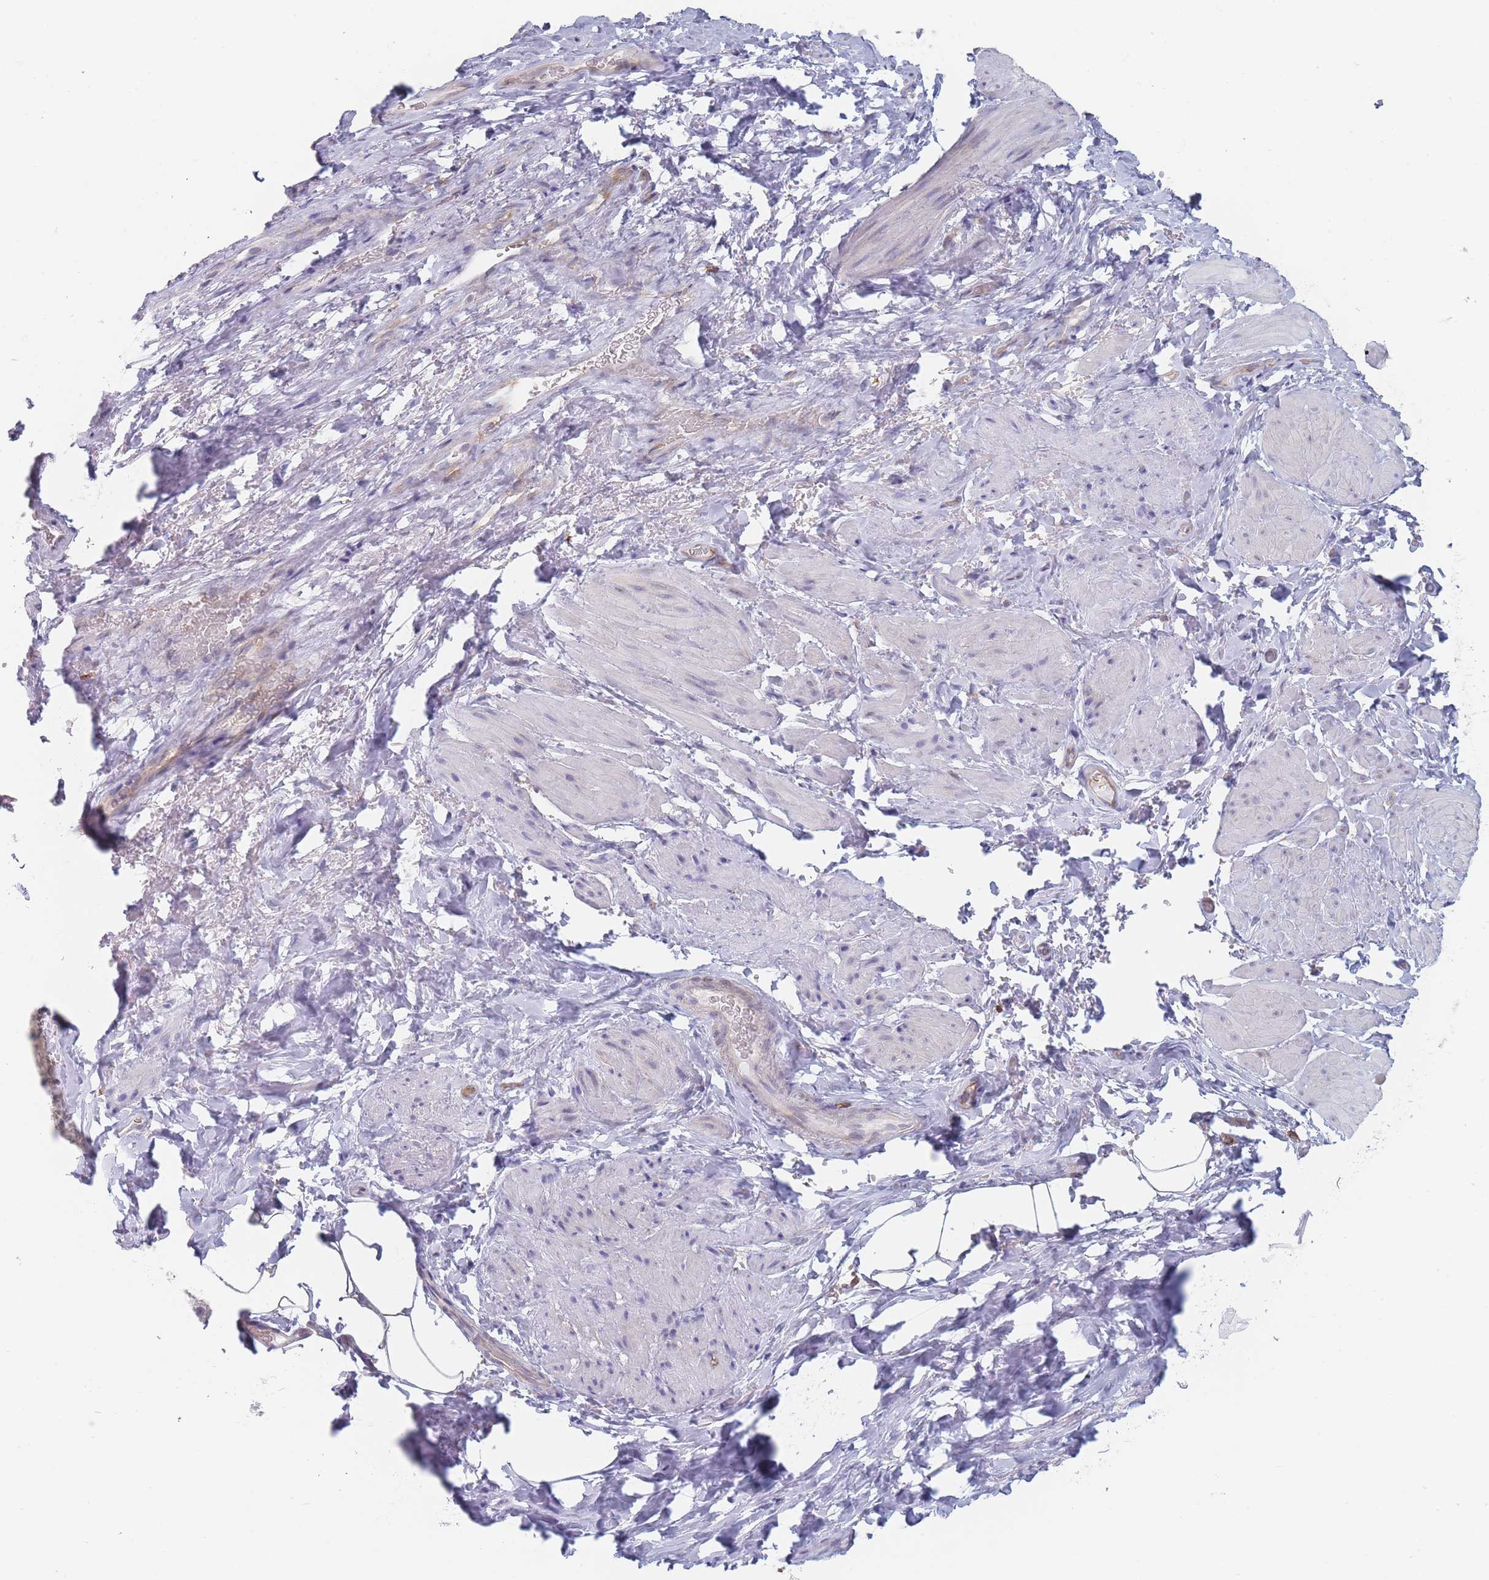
{"staining": {"intensity": "weak", "quantity": "<25%", "location": "cytoplasmic/membranous"}, "tissue": "smooth muscle", "cell_type": "Smooth muscle cells", "image_type": "normal", "snomed": [{"axis": "morphology", "description": "Normal tissue, NOS"}, {"axis": "topography", "description": "Smooth muscle"}, {"axis": "topography", "description": "Peripheral nerve tissue"}], "caption": "Smooth muscle cells are negative for protein expression in normal human smooth muscle. The staining was performed using DAB (3,3'-diaminobenzidine) to visualize the protein expression in brown, while the nuclei were stained in blue with hematoxylin (Magnification: 20x).", "gene": "MAP1S", "patient": {"sex": "male", "age": 69}}